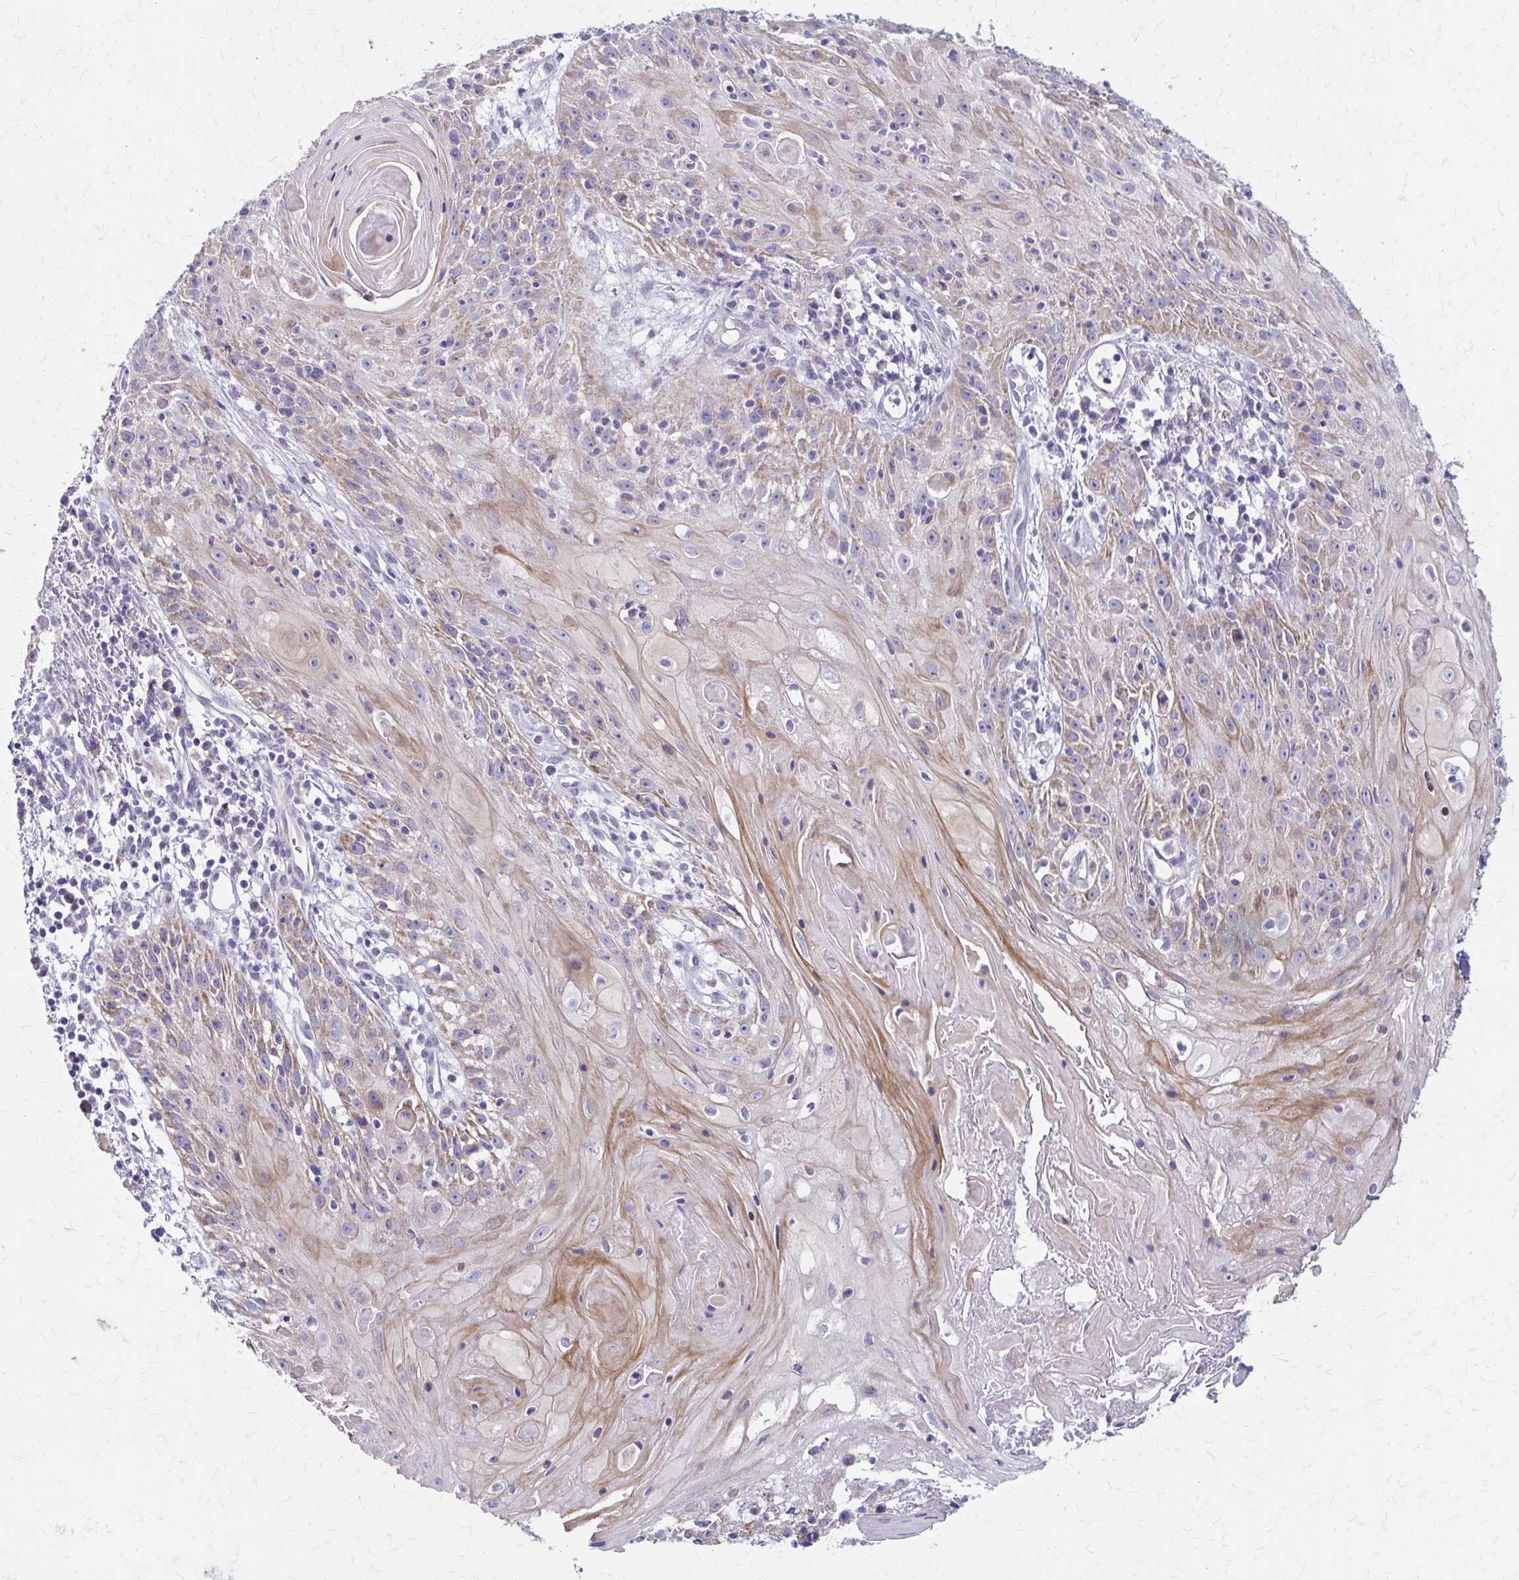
{"staining": {"intensity": "moderate", "quantity": "<25%", "location": "cytoplasmic/membranous"}, "tissue": "skin cancer", "cell_type": "Tumor cells", "image_type": "cancer", "snomed": [{"axis": "morphology", "description": "Squamous cell carcinoma, NOS"}, {"axis": "topography", "description": "Skin"}, {"axis": "topography", "description": "Vulva"}], "caption": "Skin cancer stained with a brown dye exhibits moderate cytoplasmic/membranous positive staining in about <25% of tumor cells.", "gene": "SAMD13", "patient": {"sex": "female", "age": 76}}